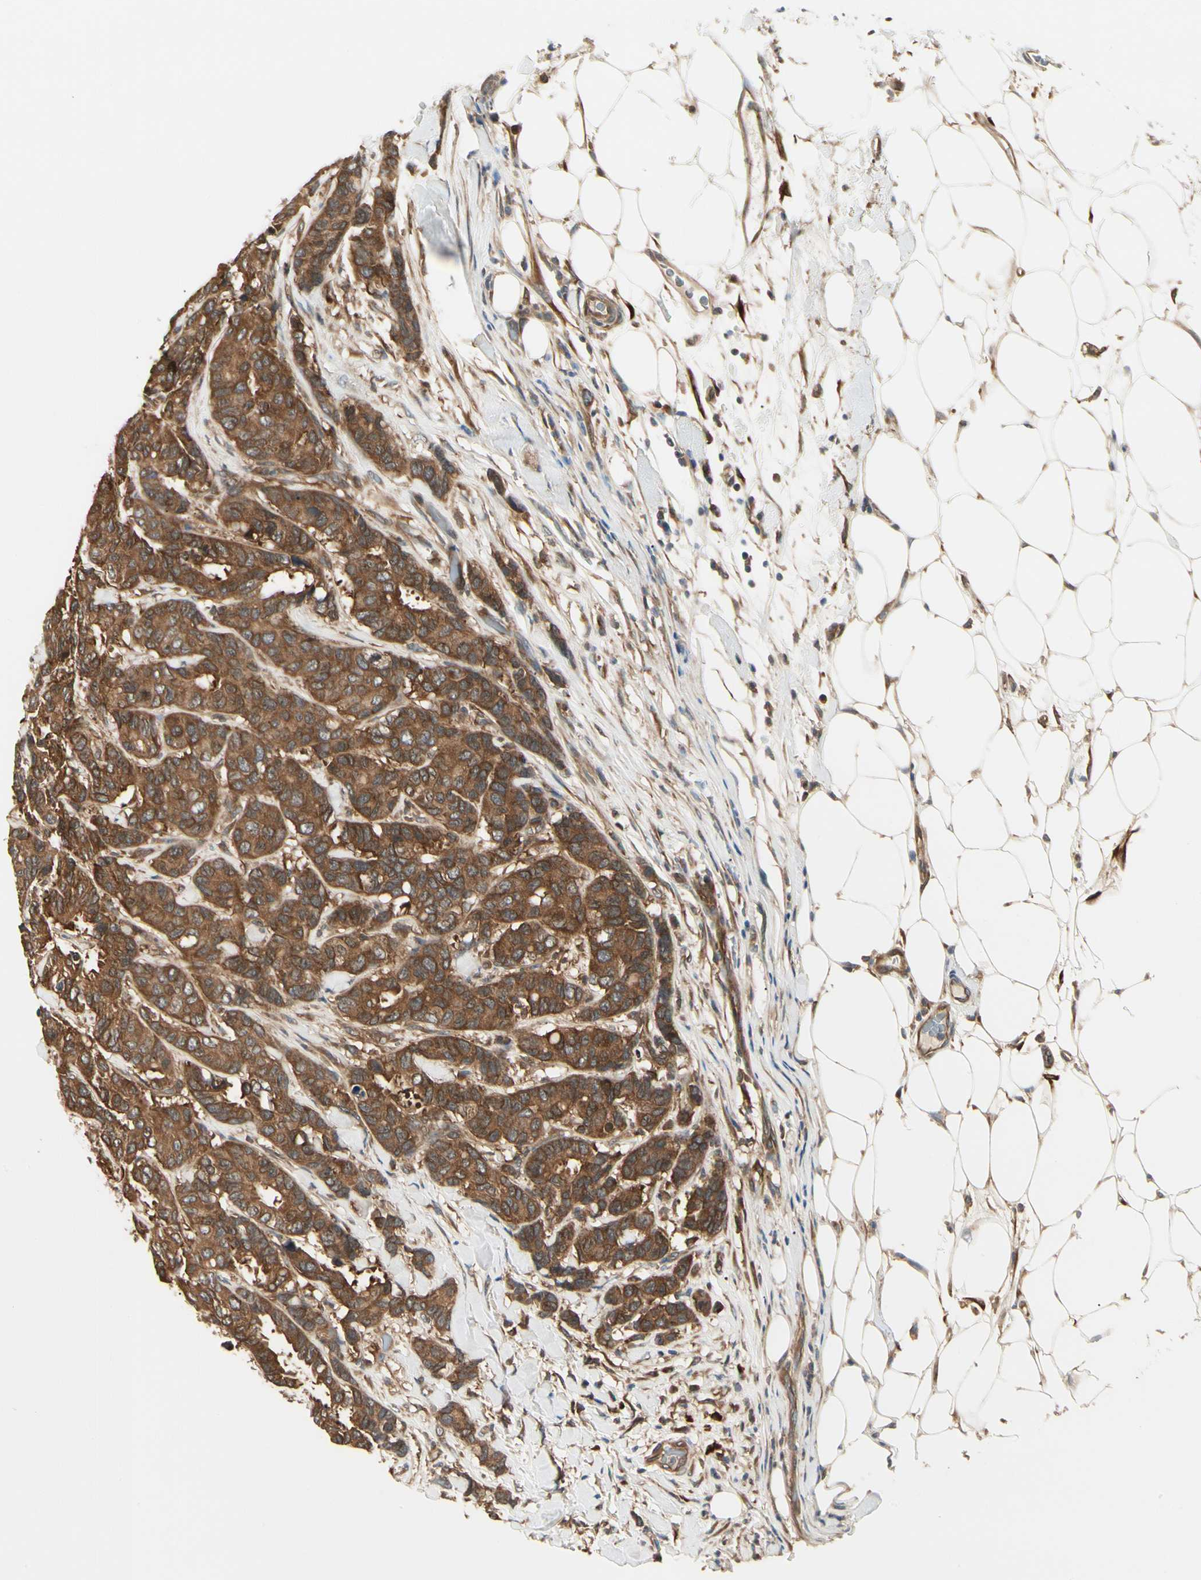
{"staining": {"intensity": "strong", "quantity": ">75%", "location": "cytoplasmic/membranous,nuclear"}, "tissue": "breast cancer", "cell_type": "Tumor cells", "image_type": "cancer", "snomed": [{"axis": "morphology", "description": "Duct carcinoma"}, {"axis": "topography", "description": "Breast"}], "caption": "Protein staining of breast cancer (infiltrating ductal carcinoma) tissue reveals strong cytoplasmic/membranous and nuclear positivity in approximately >75% of tumor cells.", "gene": "NME1-NME2", "patient": {"sex": "female", "age": 87}}